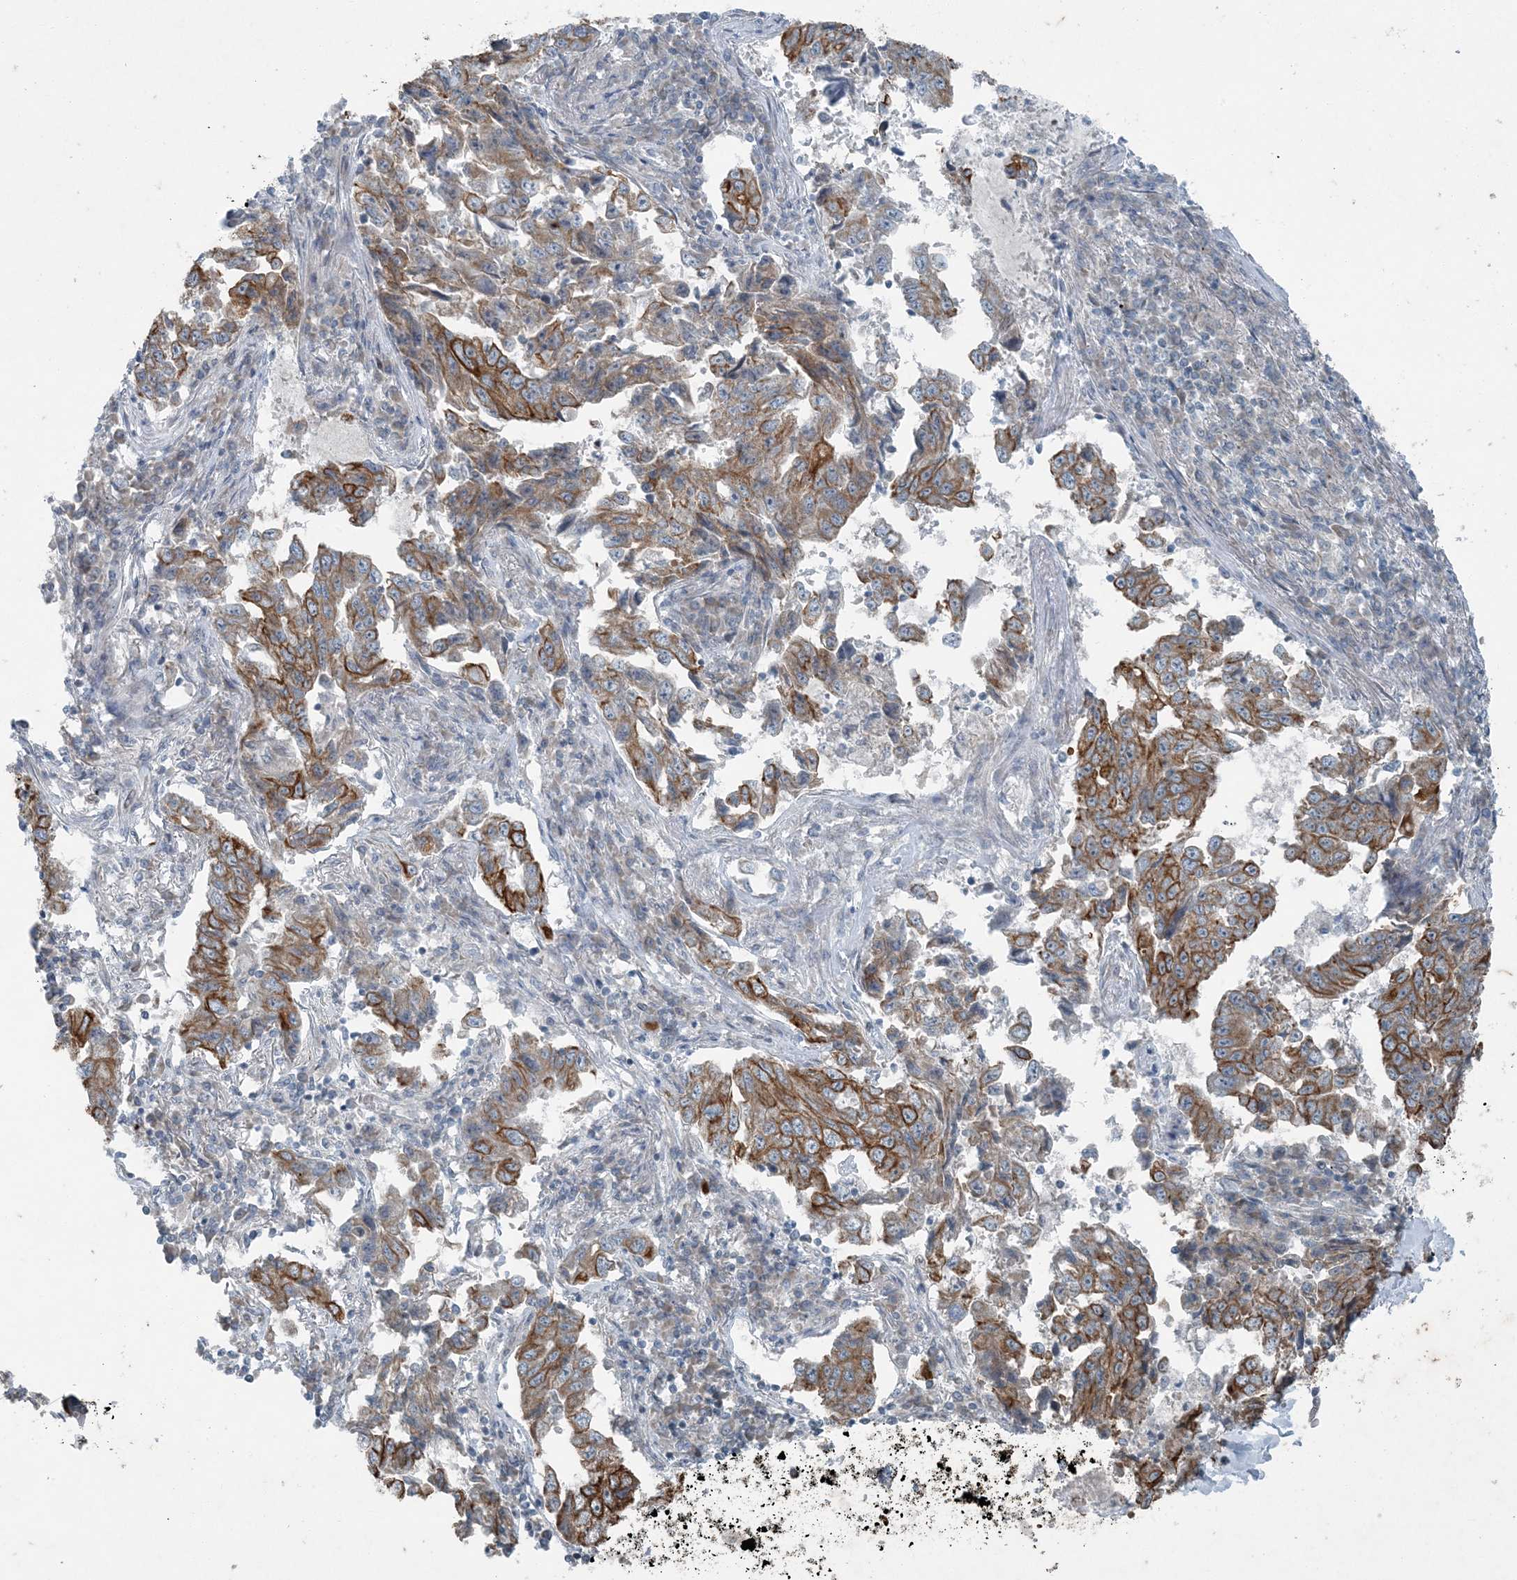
{"staining": {"intensity": "moderate", "quantity": ">75%", "location": "cytoplasmic/membranous"}, "tissue": "lung cancer", "cell_type": "Tumor cells", "image_type": "cancer", "snomed": [{"axis": "morphology", "description": "Adenocarcinoma, NOS"}, {"axis": "topography", "description": "Lung"}], "caption": "High-power microscopy captured an immunohistochemistry (IHC) histopathology image of lung cancer, revealing moderate cytoplasmic/membranous staining in about >75% of tumor cells.", "gene": "PC", "patient": {"sex": "female", "age": 51}}